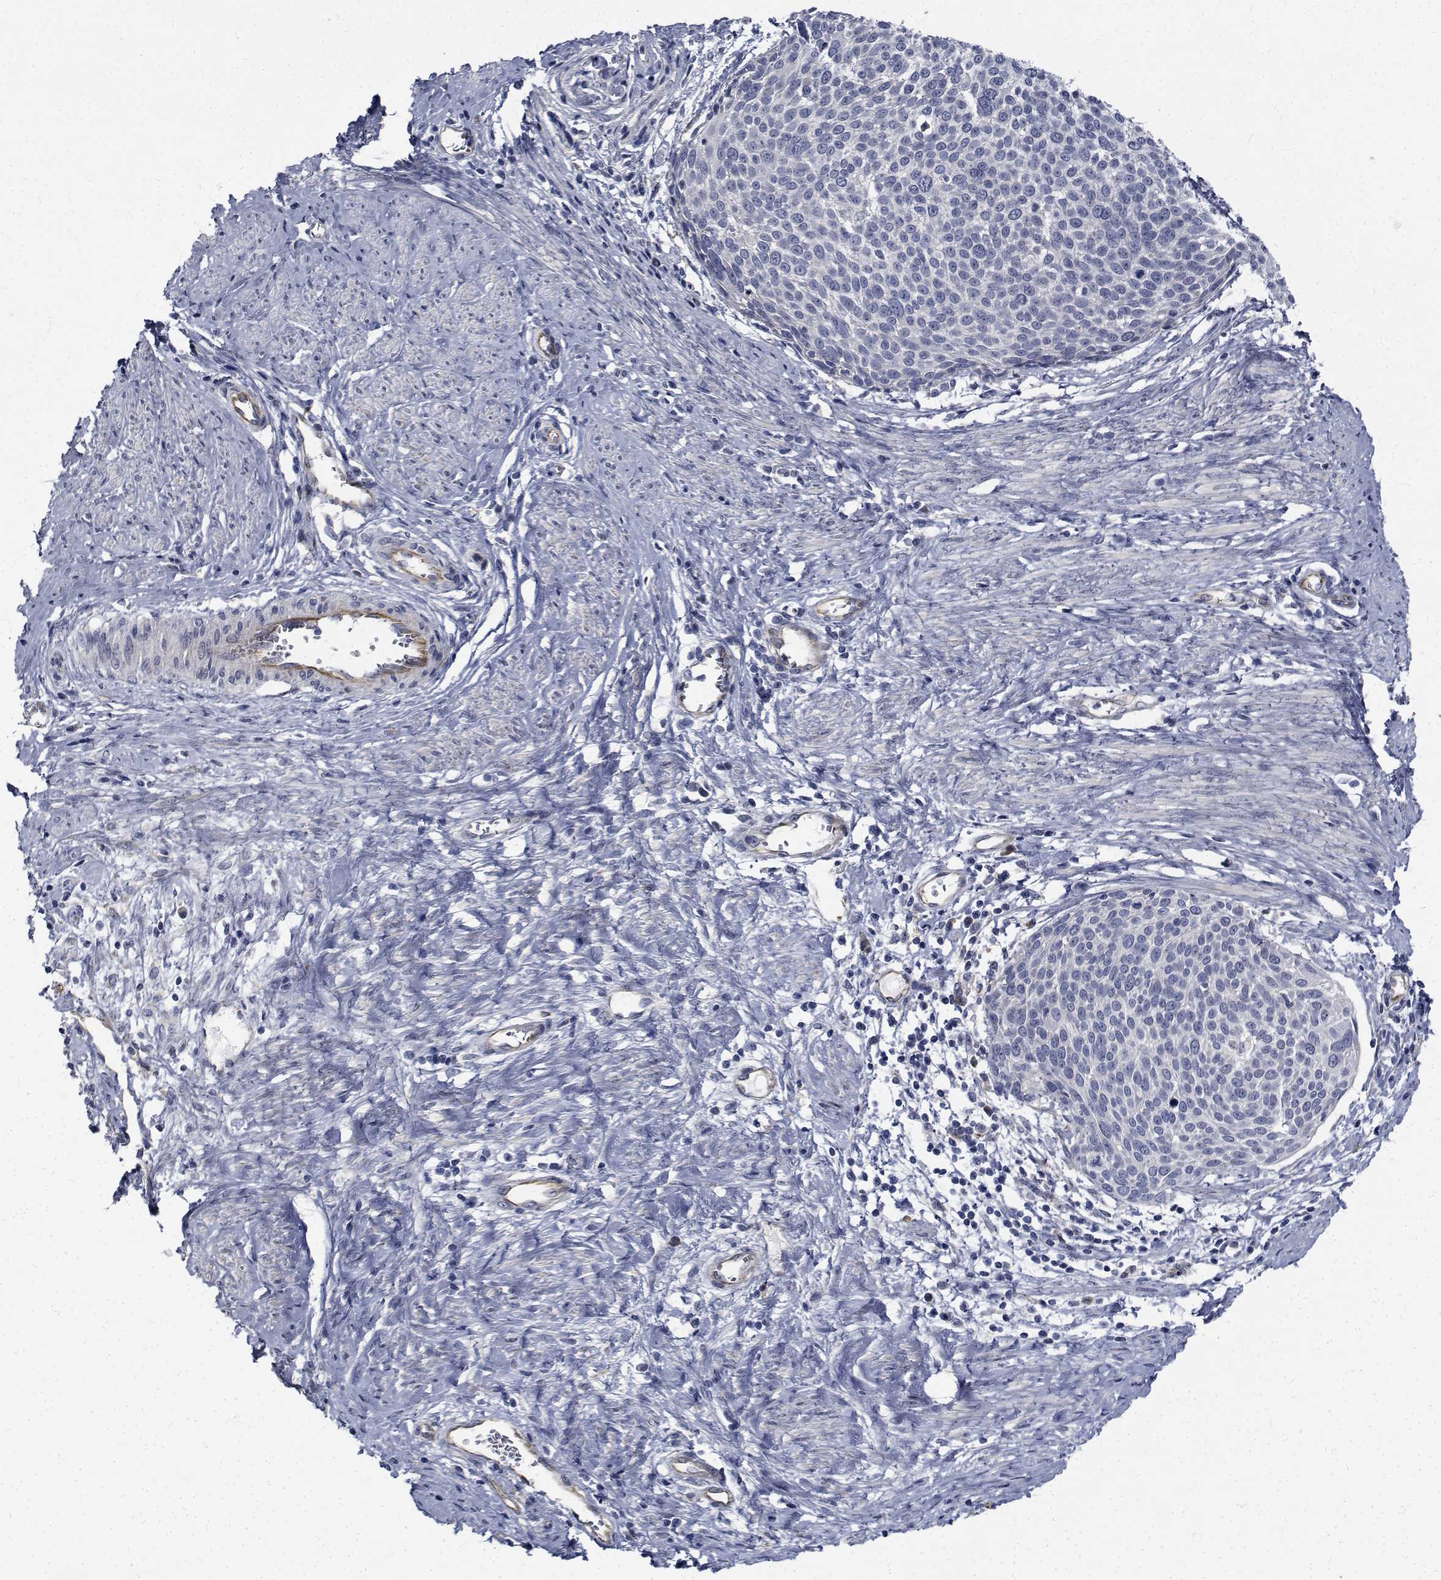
{"staining": {"intensity": "negative", "quantity": "none", "location": "none"}, "tissue": "cervical cancer", "cell_type": "Tumor cells", "image_type": "cancer", "snomed": [{"axis": "morphology", "description": "Squamous cell carcinoma, NOS"}, {"axis": "topography", "description": "Cervix"}], "caption": "A histopathology image of human squamous cell carcinoma (cervical) is negative for staining in tumor cells.", "gene": "TTBK1", "patient": {"sex": "female", "age": 39}}